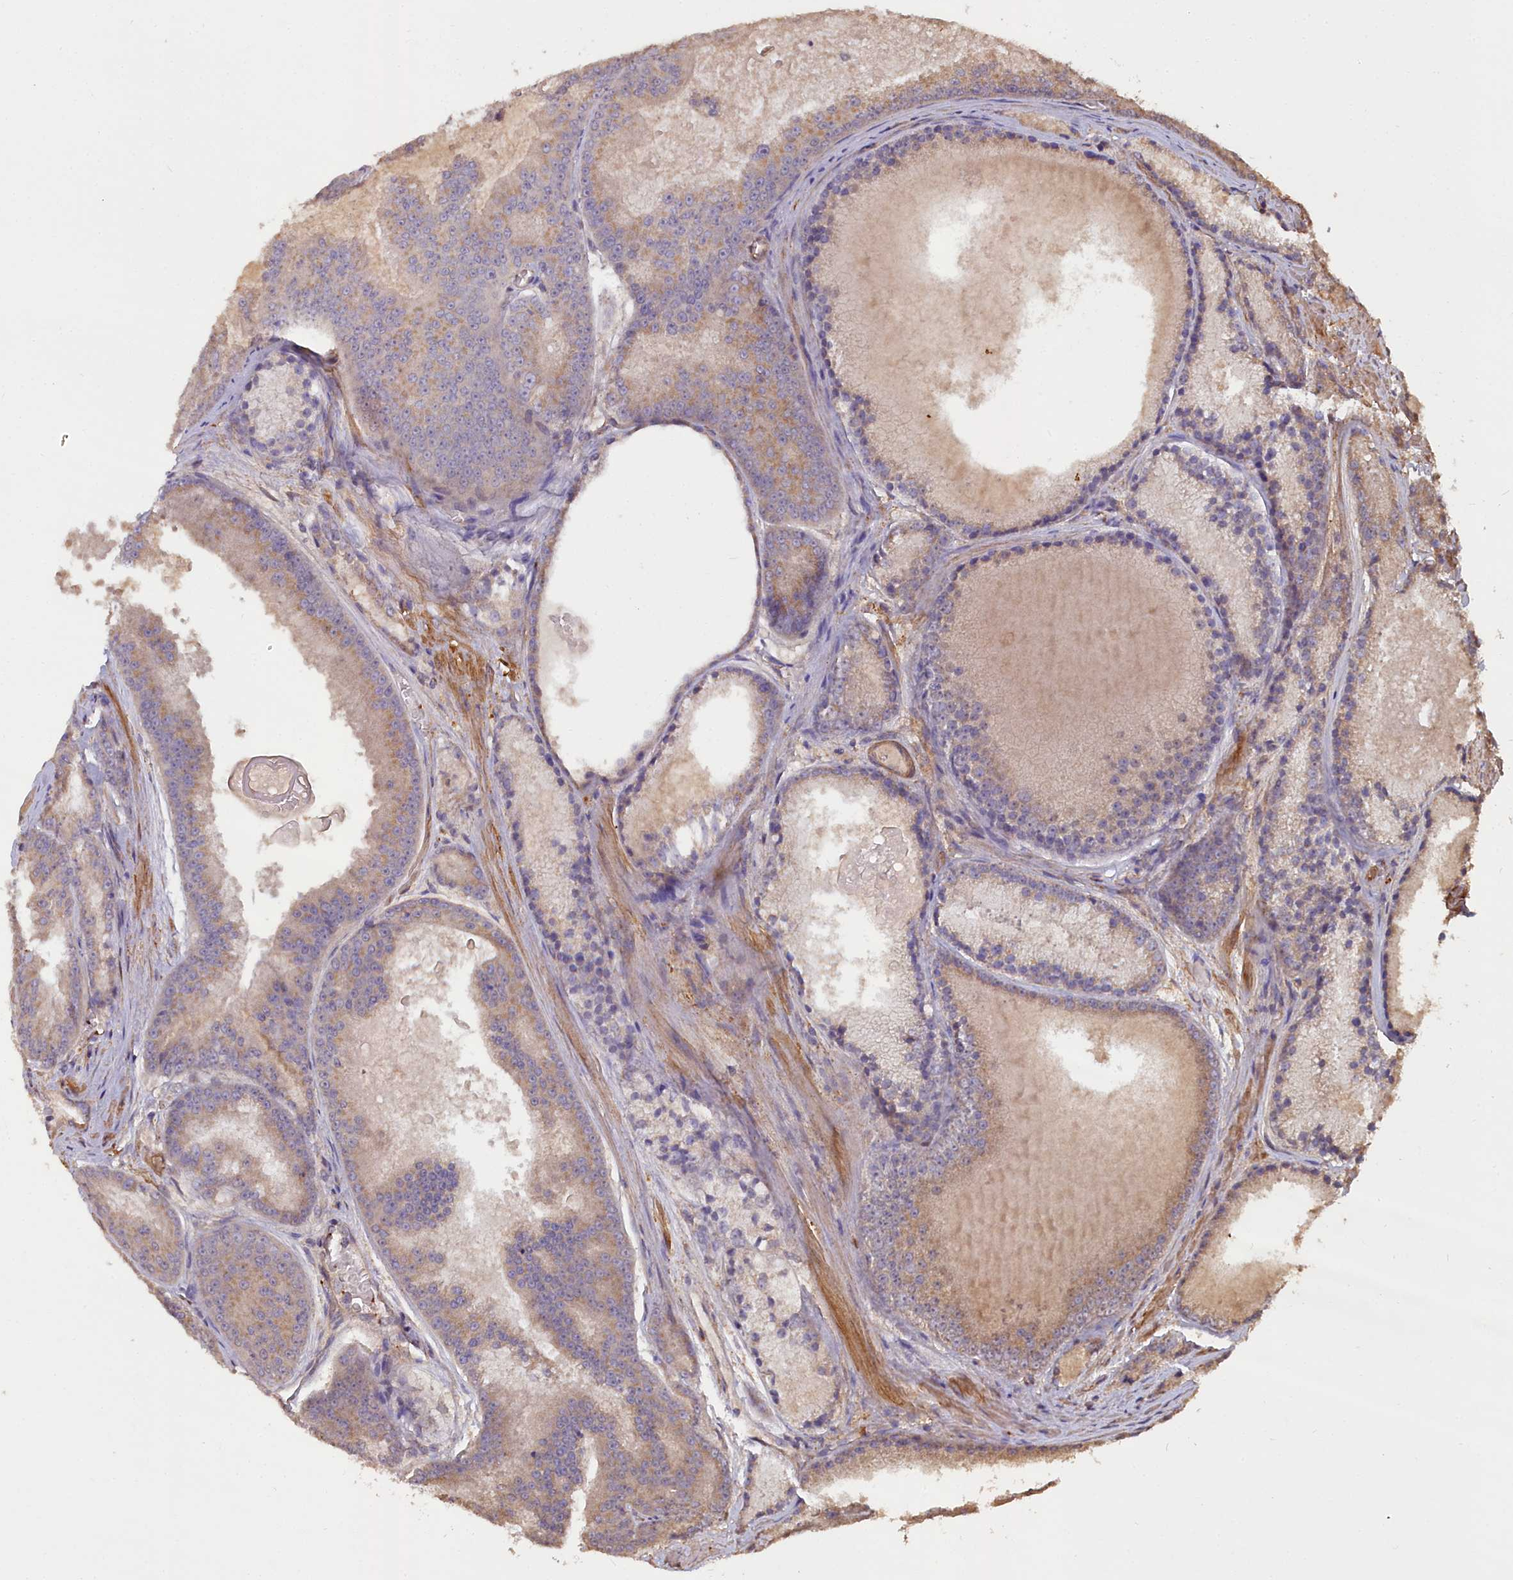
{"staining": {"intensity": "weak", "quantity": "25%-75%", "location": "cytoplasmic/membranous"}, "tissue": "prostate cancer", "cell_type": "Tumor cells", "image_type": "cancer", "snomed": [{"axis": "morphology", "description": "Adenocarcinoma, High grade"}, {"axis": "topography", "description": "Prostate"}], "caption": "Human prostate cancer (high-grade adenocarcinoma) stained for a protein (brown) demonstrates weak cytoplasmic/membranous positive positivity in about 25%-75% of tumor cells.", "gene": "ATP6V0A2", "patient": {"sex": "male", "age": 61}}